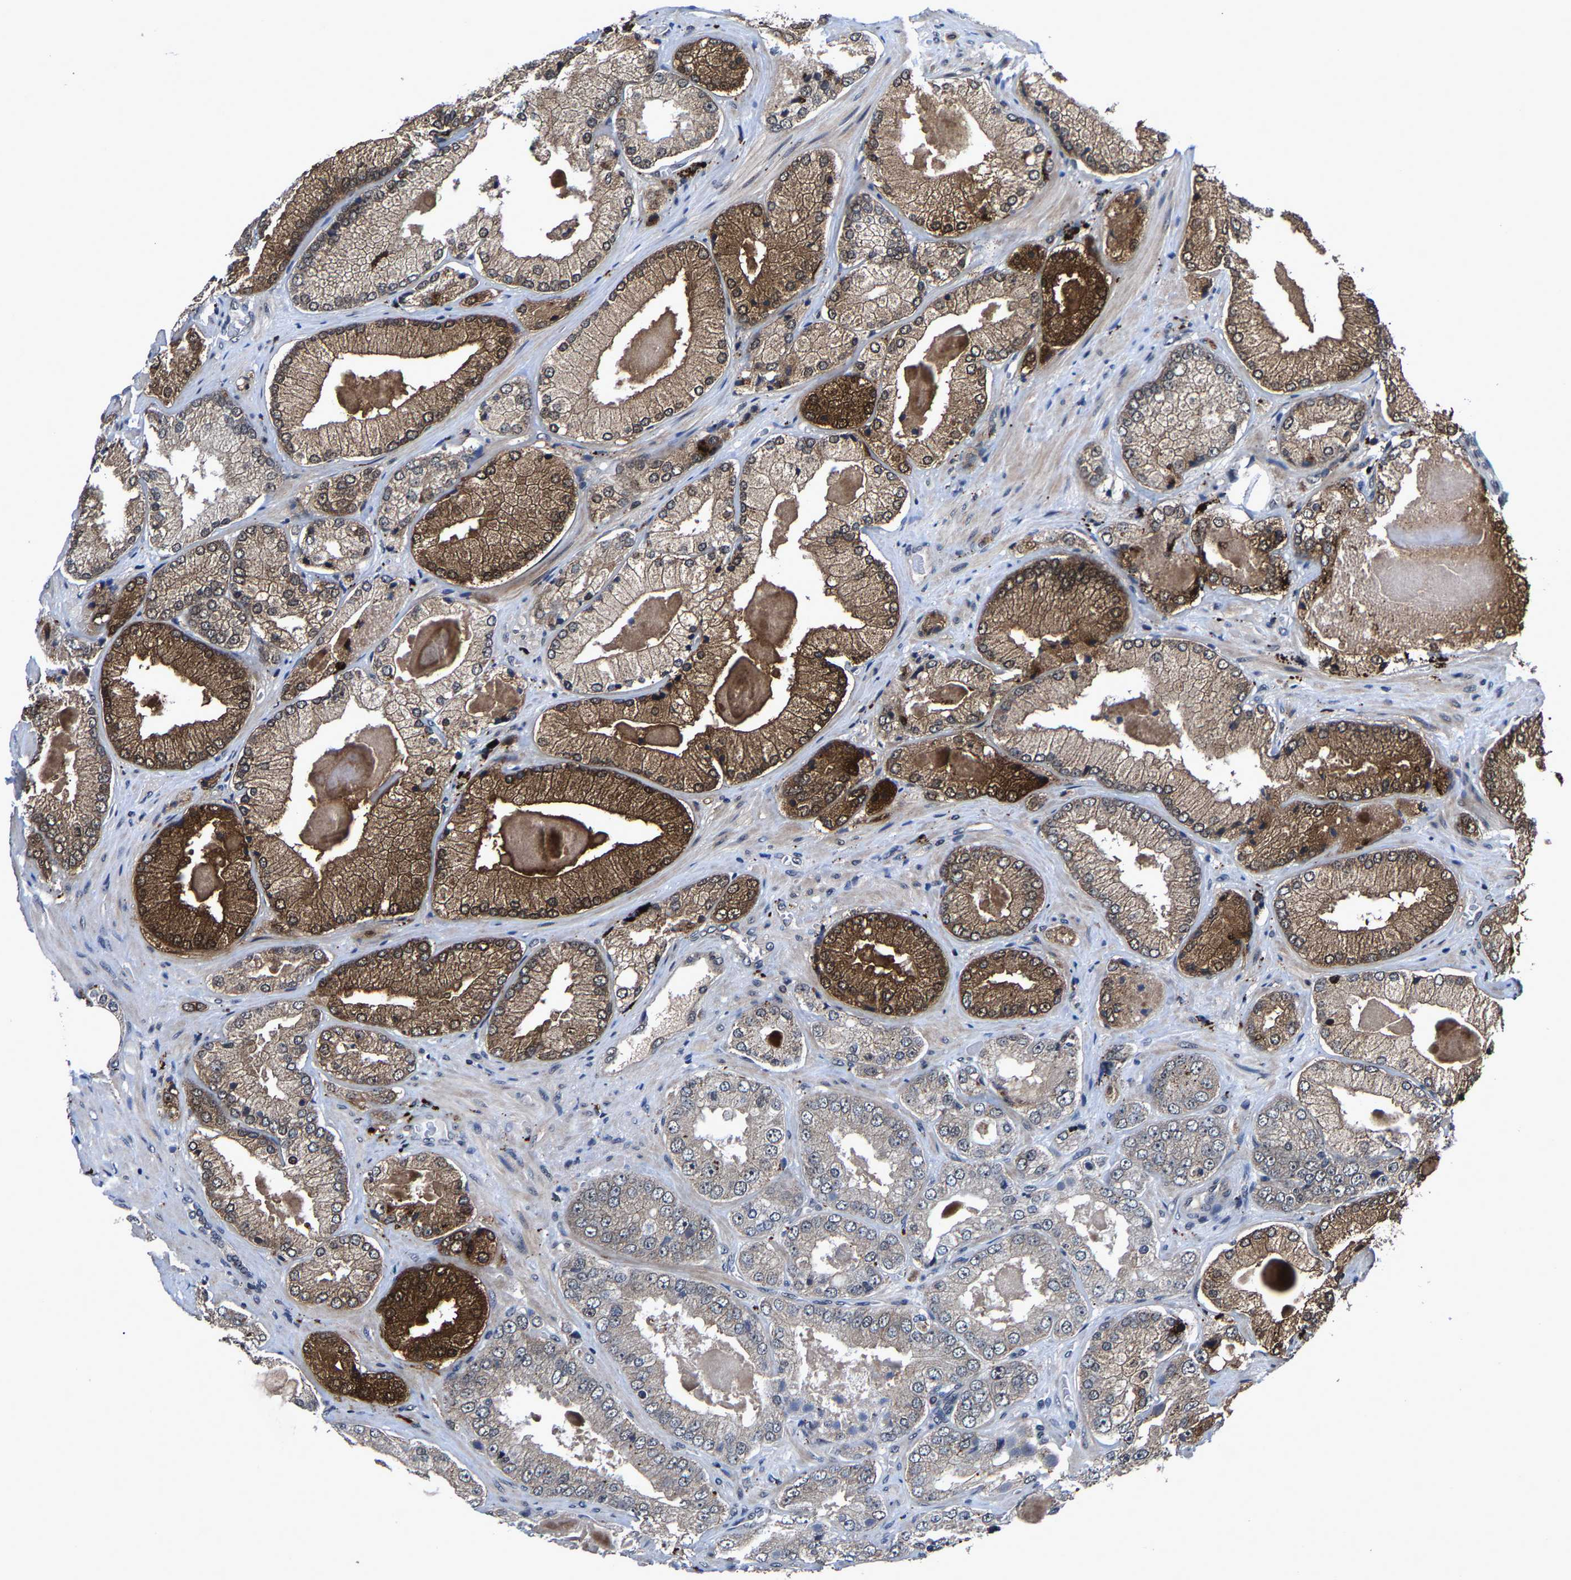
{"staining": {"intensity": "strong", "quantity": ">75%", "location": "cytoplasmic/membranous"}, "tissue": "prostate cancer", "cell_type": "Tumor cells", "image_type": "cancer", "snomed": [{"axis": "morphology", "description": "Adenocarcinoma, Low grade"}, {"axis": "topography", "description": "Prostate"}], "caption": "Prostate cancer tissue reveals strong cytoplasmic/membranous expression in about >75% of tumor cells The protein of interest is shown in brown color, while the nuclei are stained blue.", "gene": "ZCCHC7", "patient": {"sex": "male", "age": 65}}